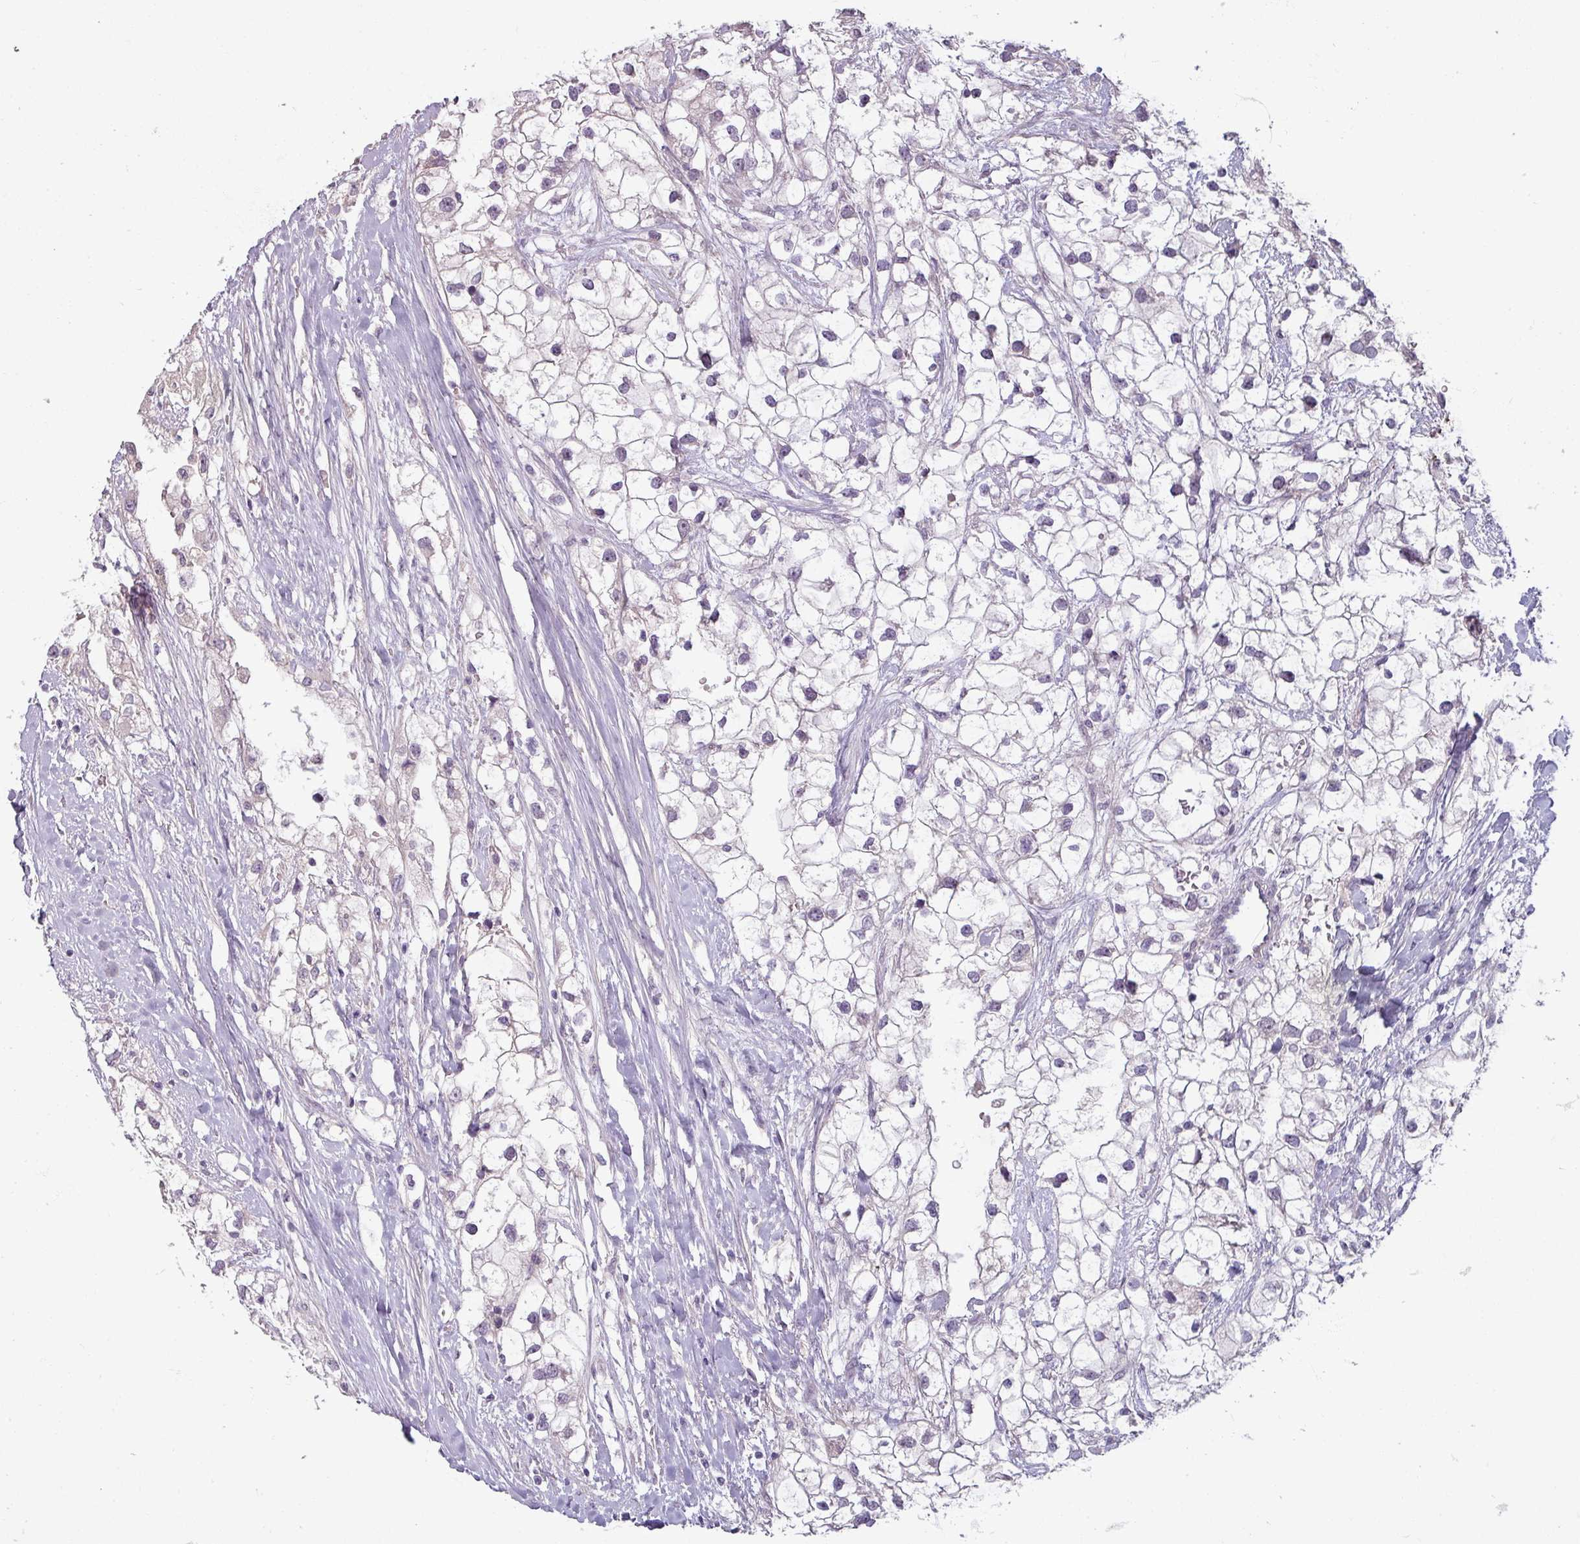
{"staining": {"intensity": "negative", "quantity": "none", "location": "none"}, "tissue": "renal cancer", "cell_type": "Tumor cells", "image_type": "cancer", "snomed": [{"axis": "morphology", "description": "Adenocarcinoma, NOS"}, {"axis": "topography", "description": "Kidney"}], "caption": "A histopathology image of renal adenocarcinoma stained for a protein exhibits no brown staining in tumor cells.", "gene": "UVSSA", "patient": {"sex": "male", "age": 59}}